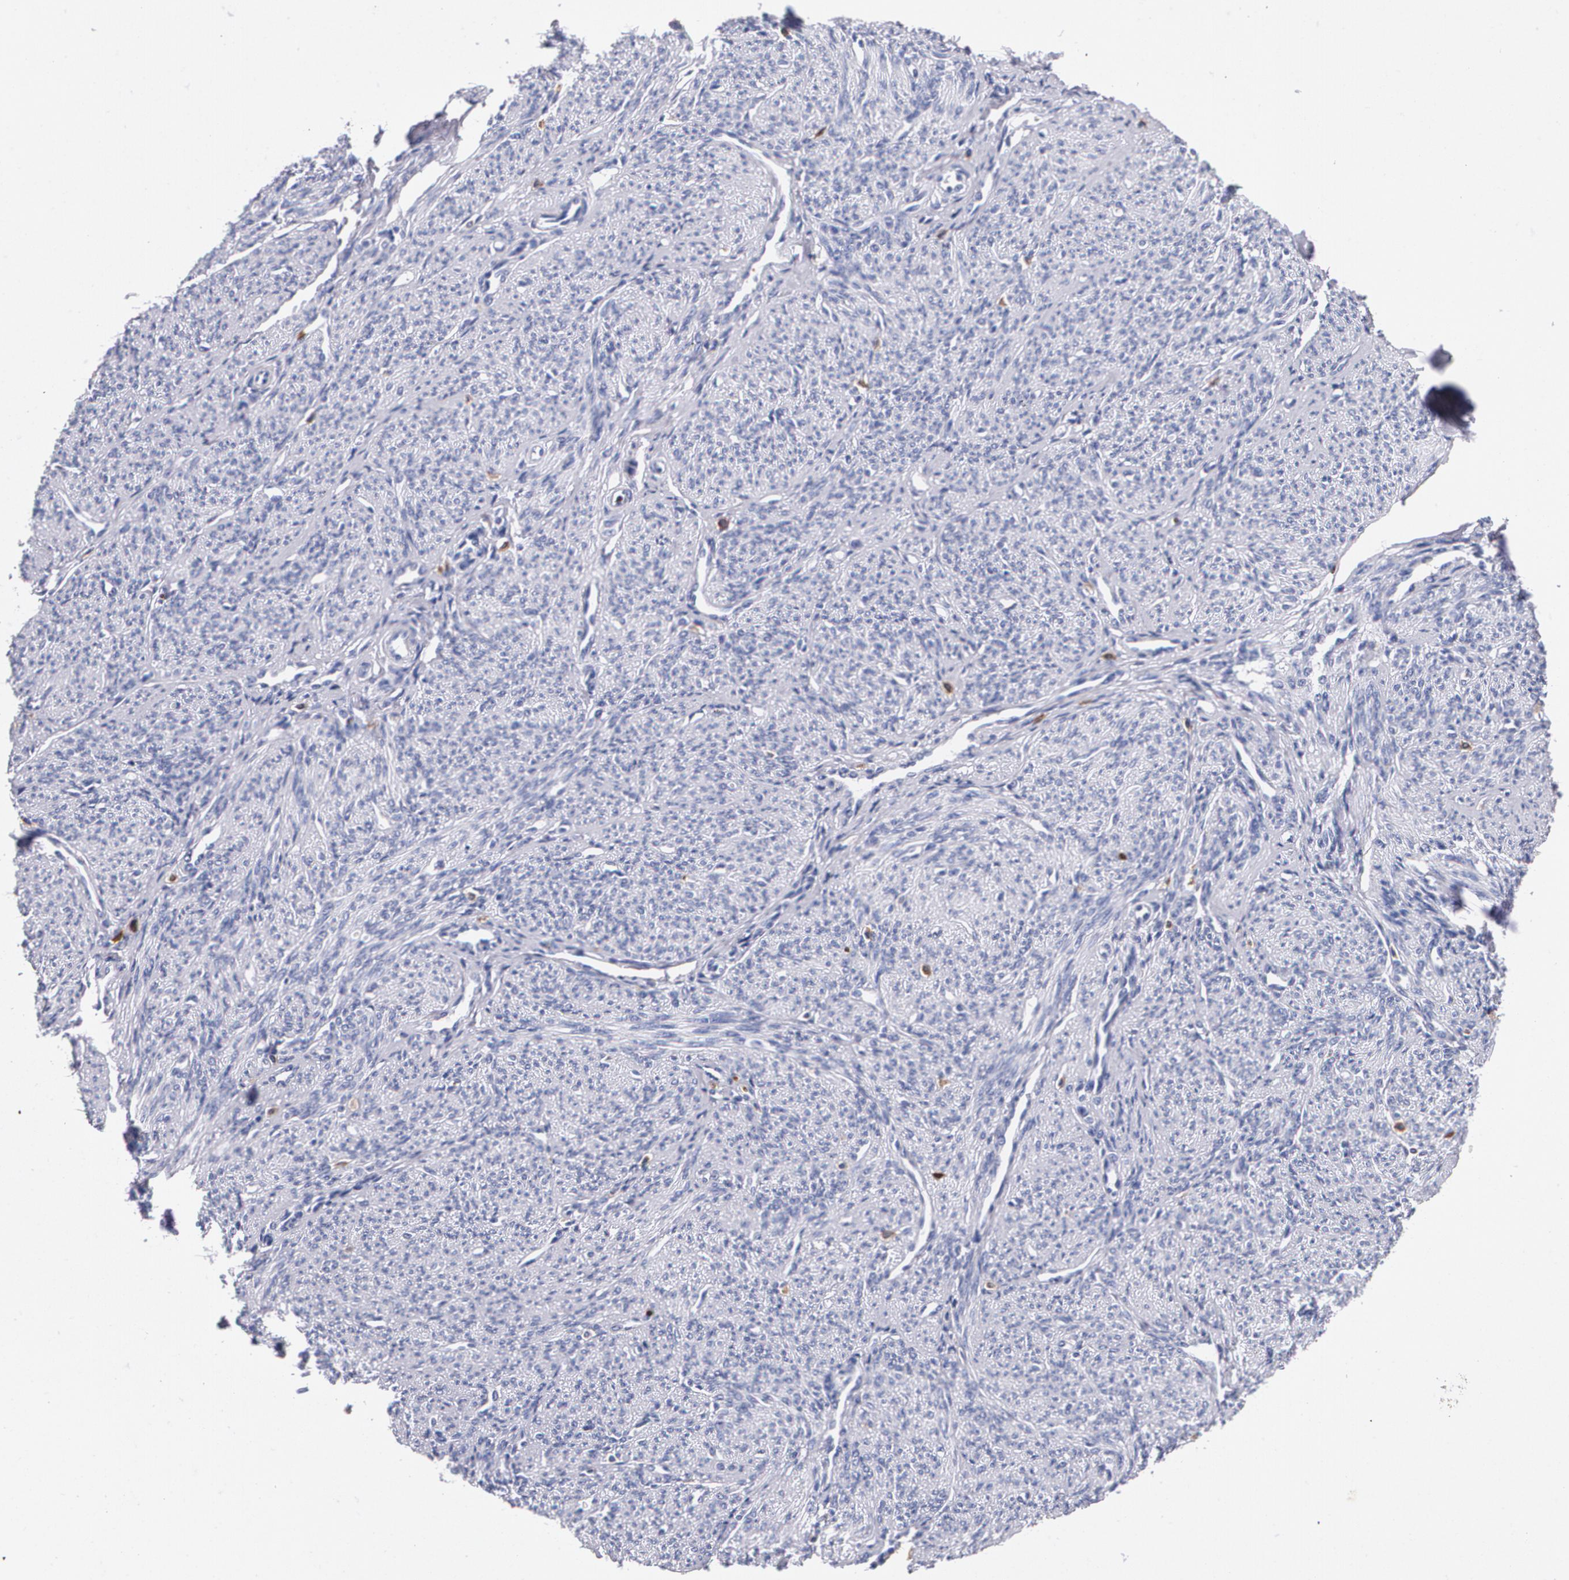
{"staining": {"intensity": "negative", "quantity": "none", "location": "none"}, "tissue": "smooth muscle", "cell_type": "Smooth muscle cells", "image_type": "normal", "snomed": [{"axis": "morphology", "description": "Normal tissue, NOS"}, {"axis": "topography", "description": "Cervix"}, {"axis": "topography", "description": "Endometrium"}], "caption": "Histopathology image shows no significant protein staining in smooth muscle cells of benign smooth muscle.", "gene": "S100A8", "patient": {"sex": "female", "age": 65}}